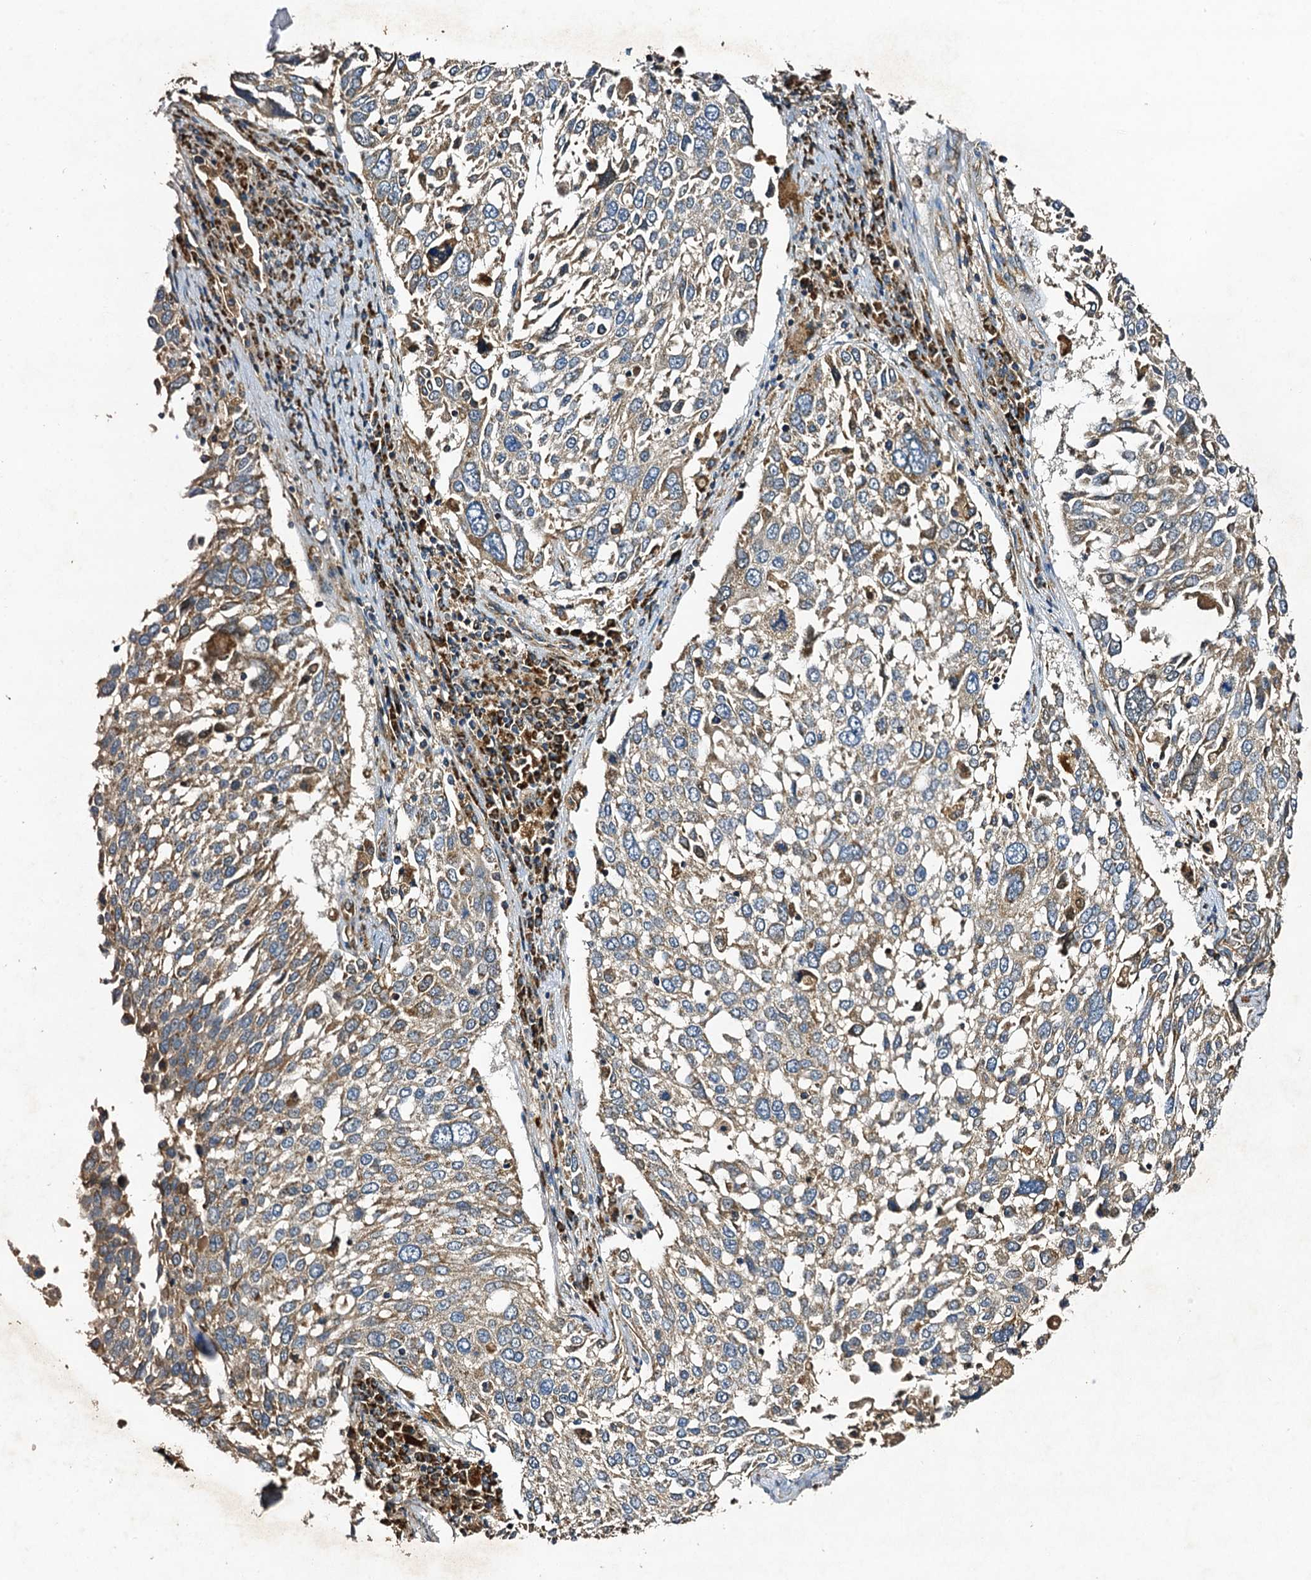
{"staining": {"intensity": "weak", "quantity": ">75%", "location": "cytoplasmic/membranous"}, "tissue": "lung cancer", "cell_type": "Tumor cells", "image_type": "cancer", "snomed": [{"axis": "morphology", "description": "Squamous cell carcinoma, NOS"}, {"axis": "topography", "description": "Lung"}], "caption": "Approximately >75% of tumor cells in human squamous cell carcinoma (lung) exhibit weak cytoplasmic/membranous protein expression as visualized by brown immunohistochemical staining.", "gene": "NDUFA13", "patient": {"sex": "male", "age": 65}}